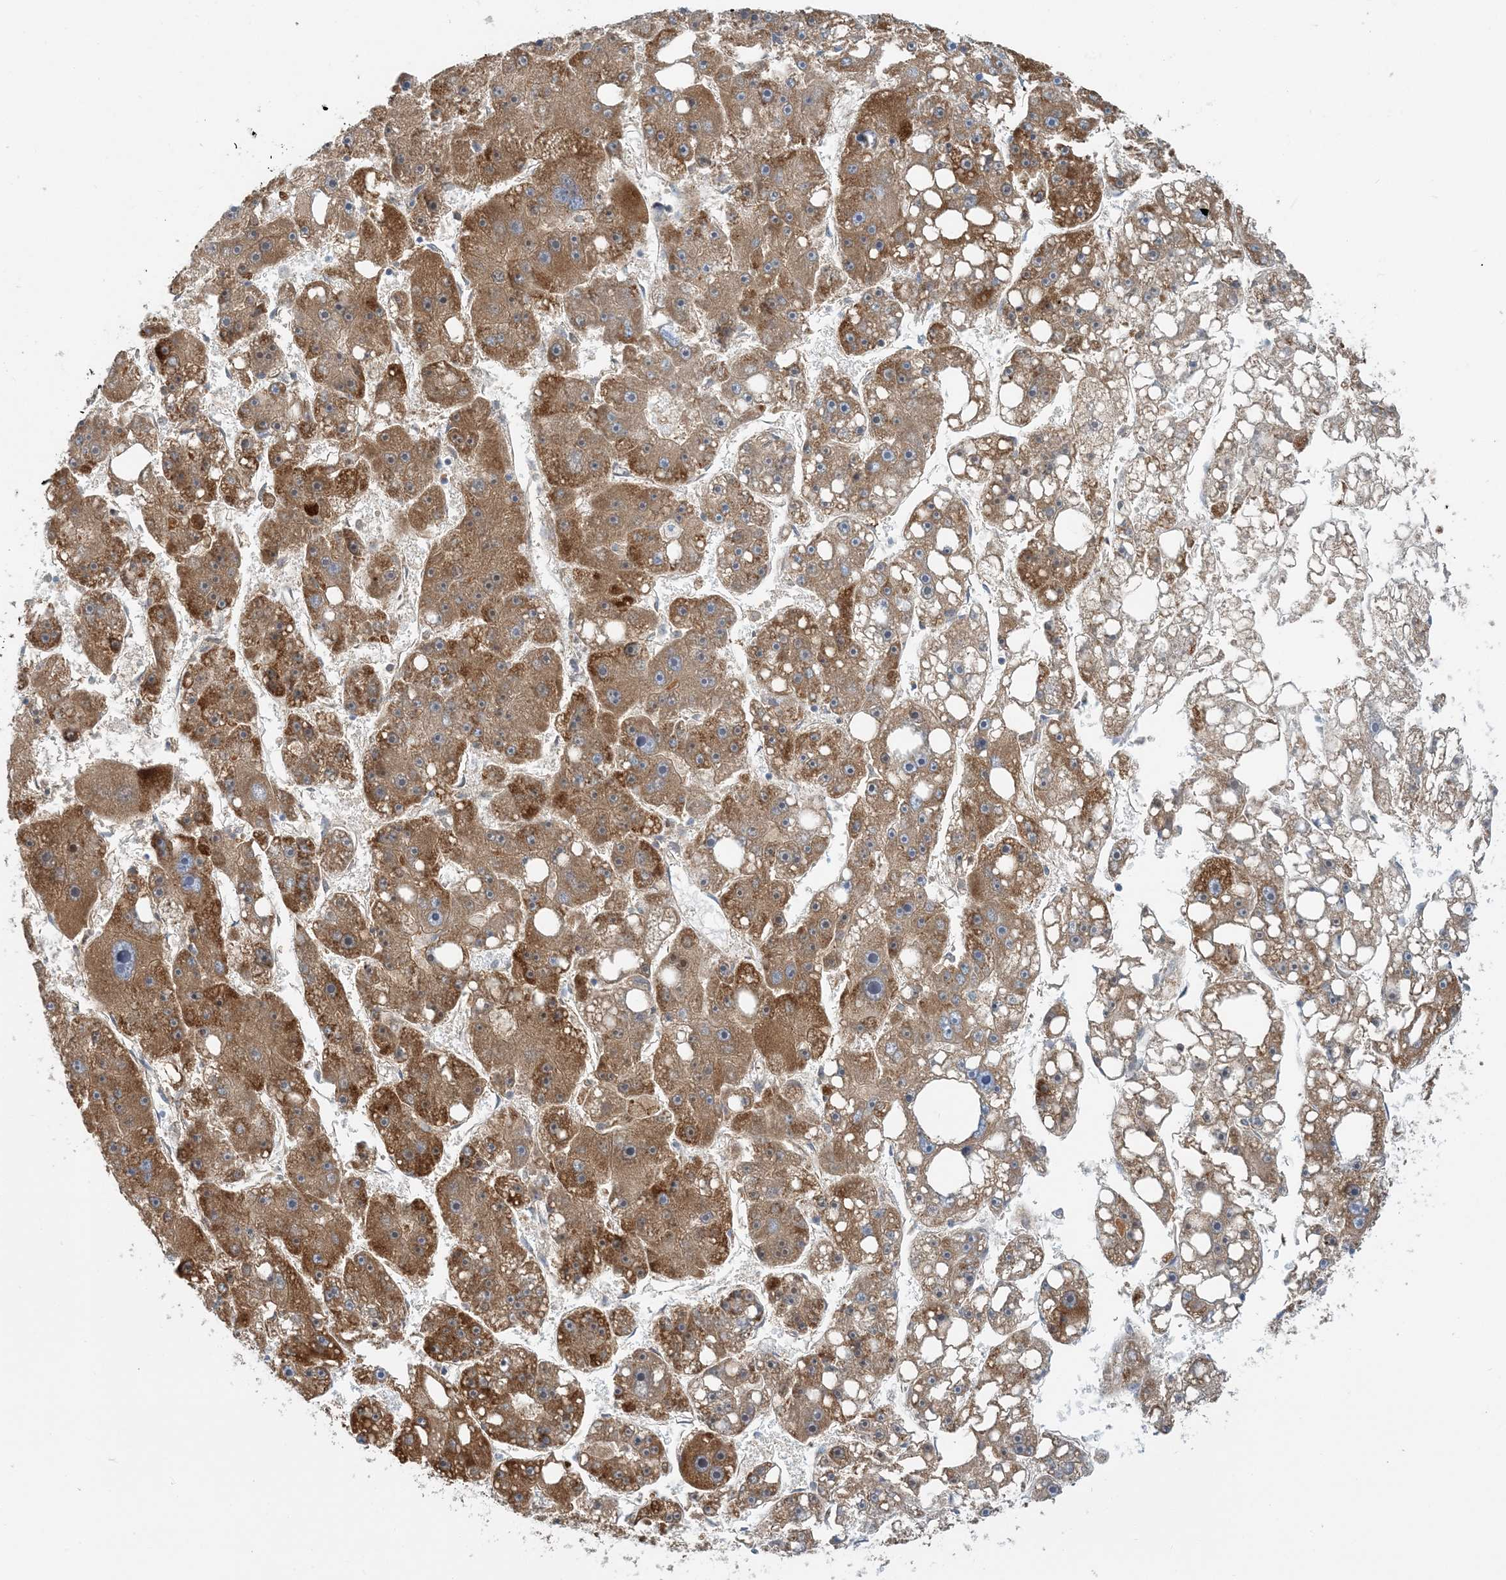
{"staining": {"intensity": "strong", "quantity": ">75%", "location": "cytoplasmic/membranous"}, "tissue": "liver cancer", "cell_type": "Tumor cells", "image_type": "cancer", "snomed": [{"axis": "morphology", "description": "Carcinoma, Hepatocellular, NOS"}, {"axis": "topography", "description": "Liver"}], "caption": "A histopathology image of human liver cancer stained for a protein shows strong cytoplasmic/membranous brown staining in tumor cells. Using DAB (3,3'-diaminobenzidine) (brown) and hematoxylin (blue) stains, captured at high magnification using brightfield microscopy.", "gene": "BDH1", "patient": {"sex": "female", "age": 61}}